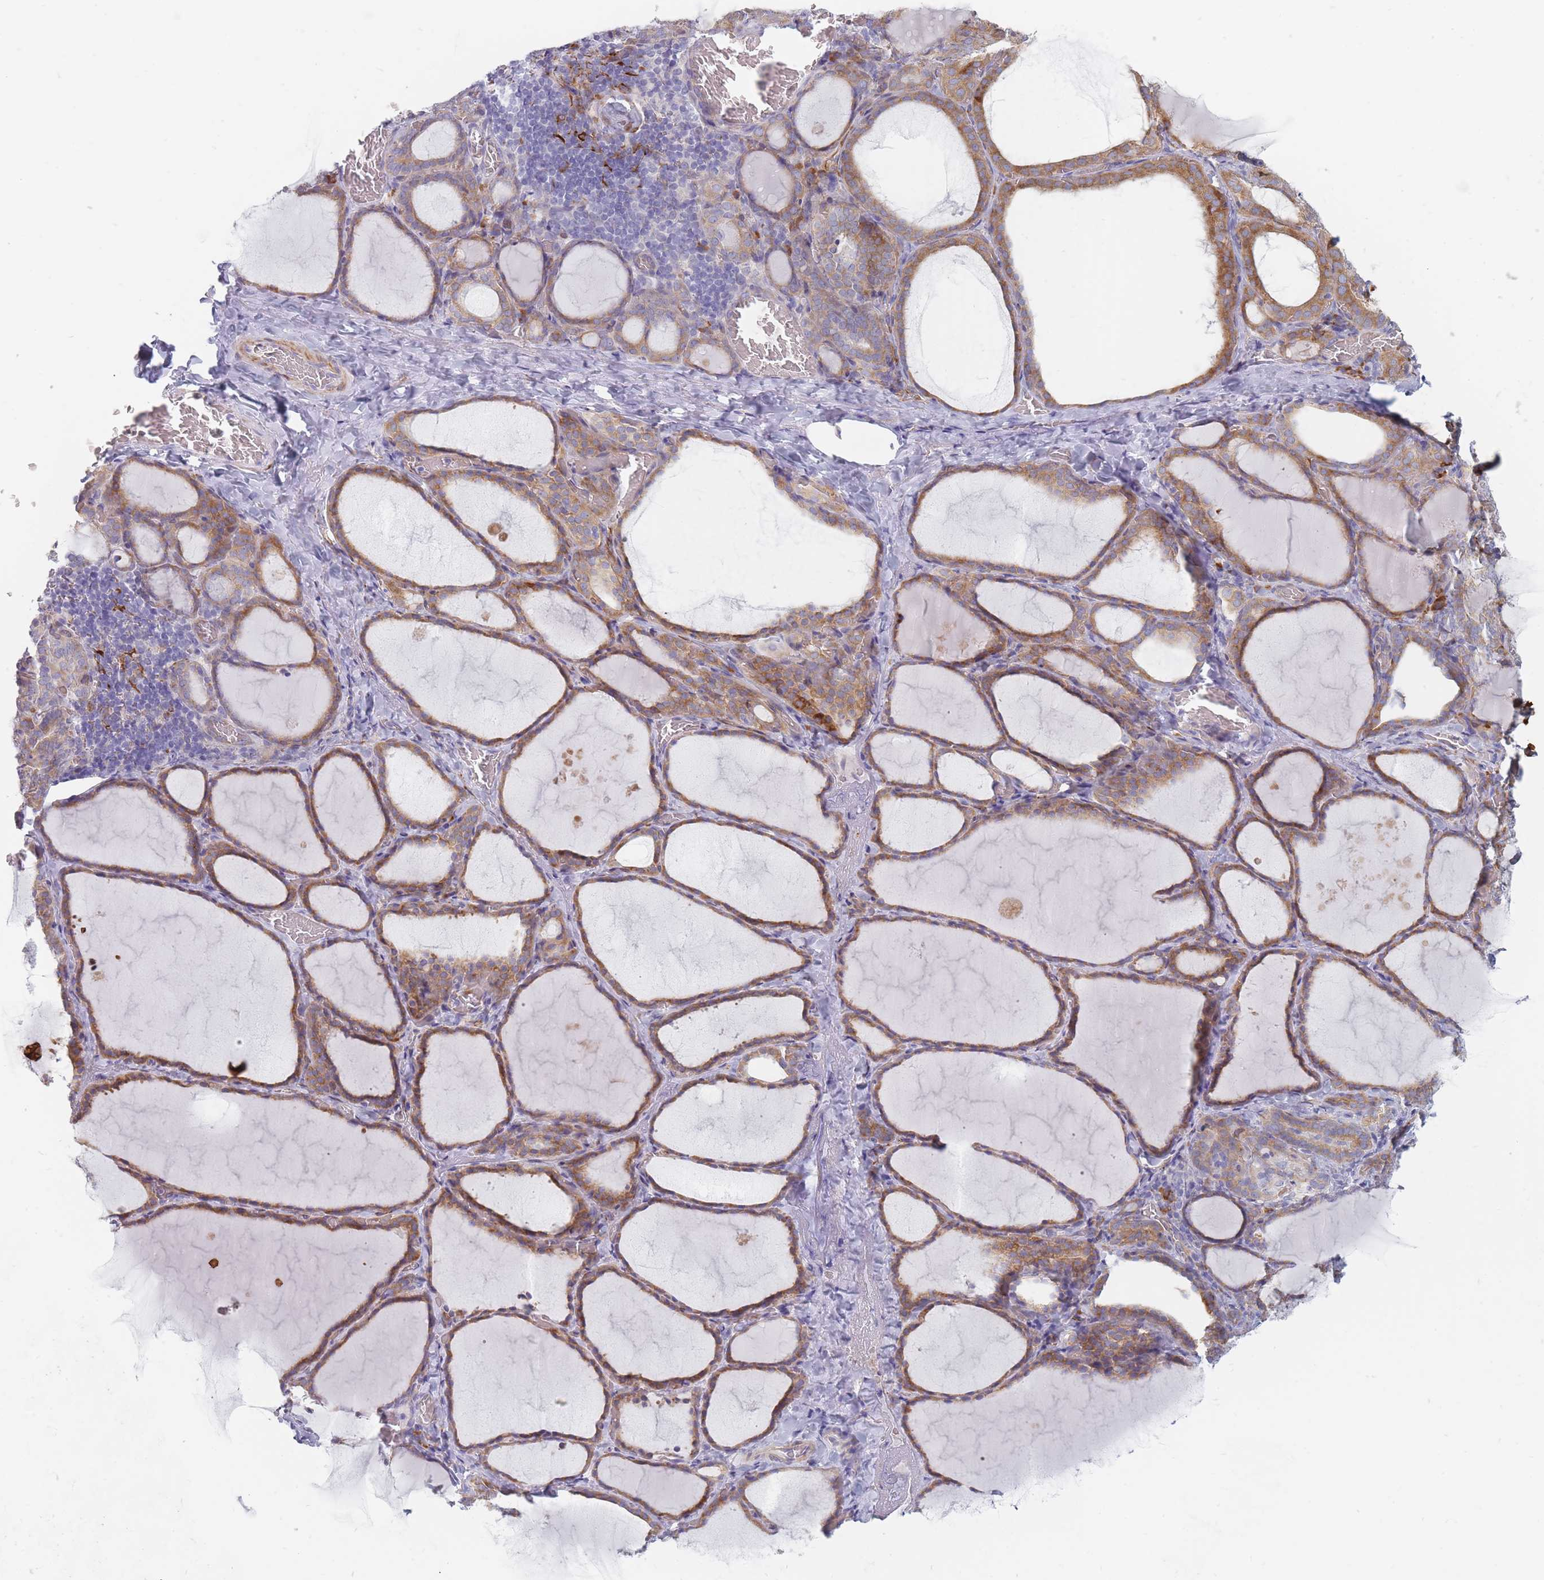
{"staining": {"intensity": "moderate", "quantity": ">75%", "location": "cytoplasmic/membranous"}, "tissue": "thyroid gland", "cell_type": "Glandular cells", "image_type": "normal", "snomed": [{"axis": "morphology", "description": "Normal tissue, NOS"}, {"axis": "topography", "description": "Thyroid gland"}], "caption": "A medium amount of moderate cytoplasmic/membranous expression is seen in about >75% of glandular cells in normal thyroid gland. The staining was performed using DAB, with brown indicating positive protein expression. Nuclei are stained blue with hematoxylin.", "gene": "ERBIN", "patient": {"sex": "female", "age": 39}}